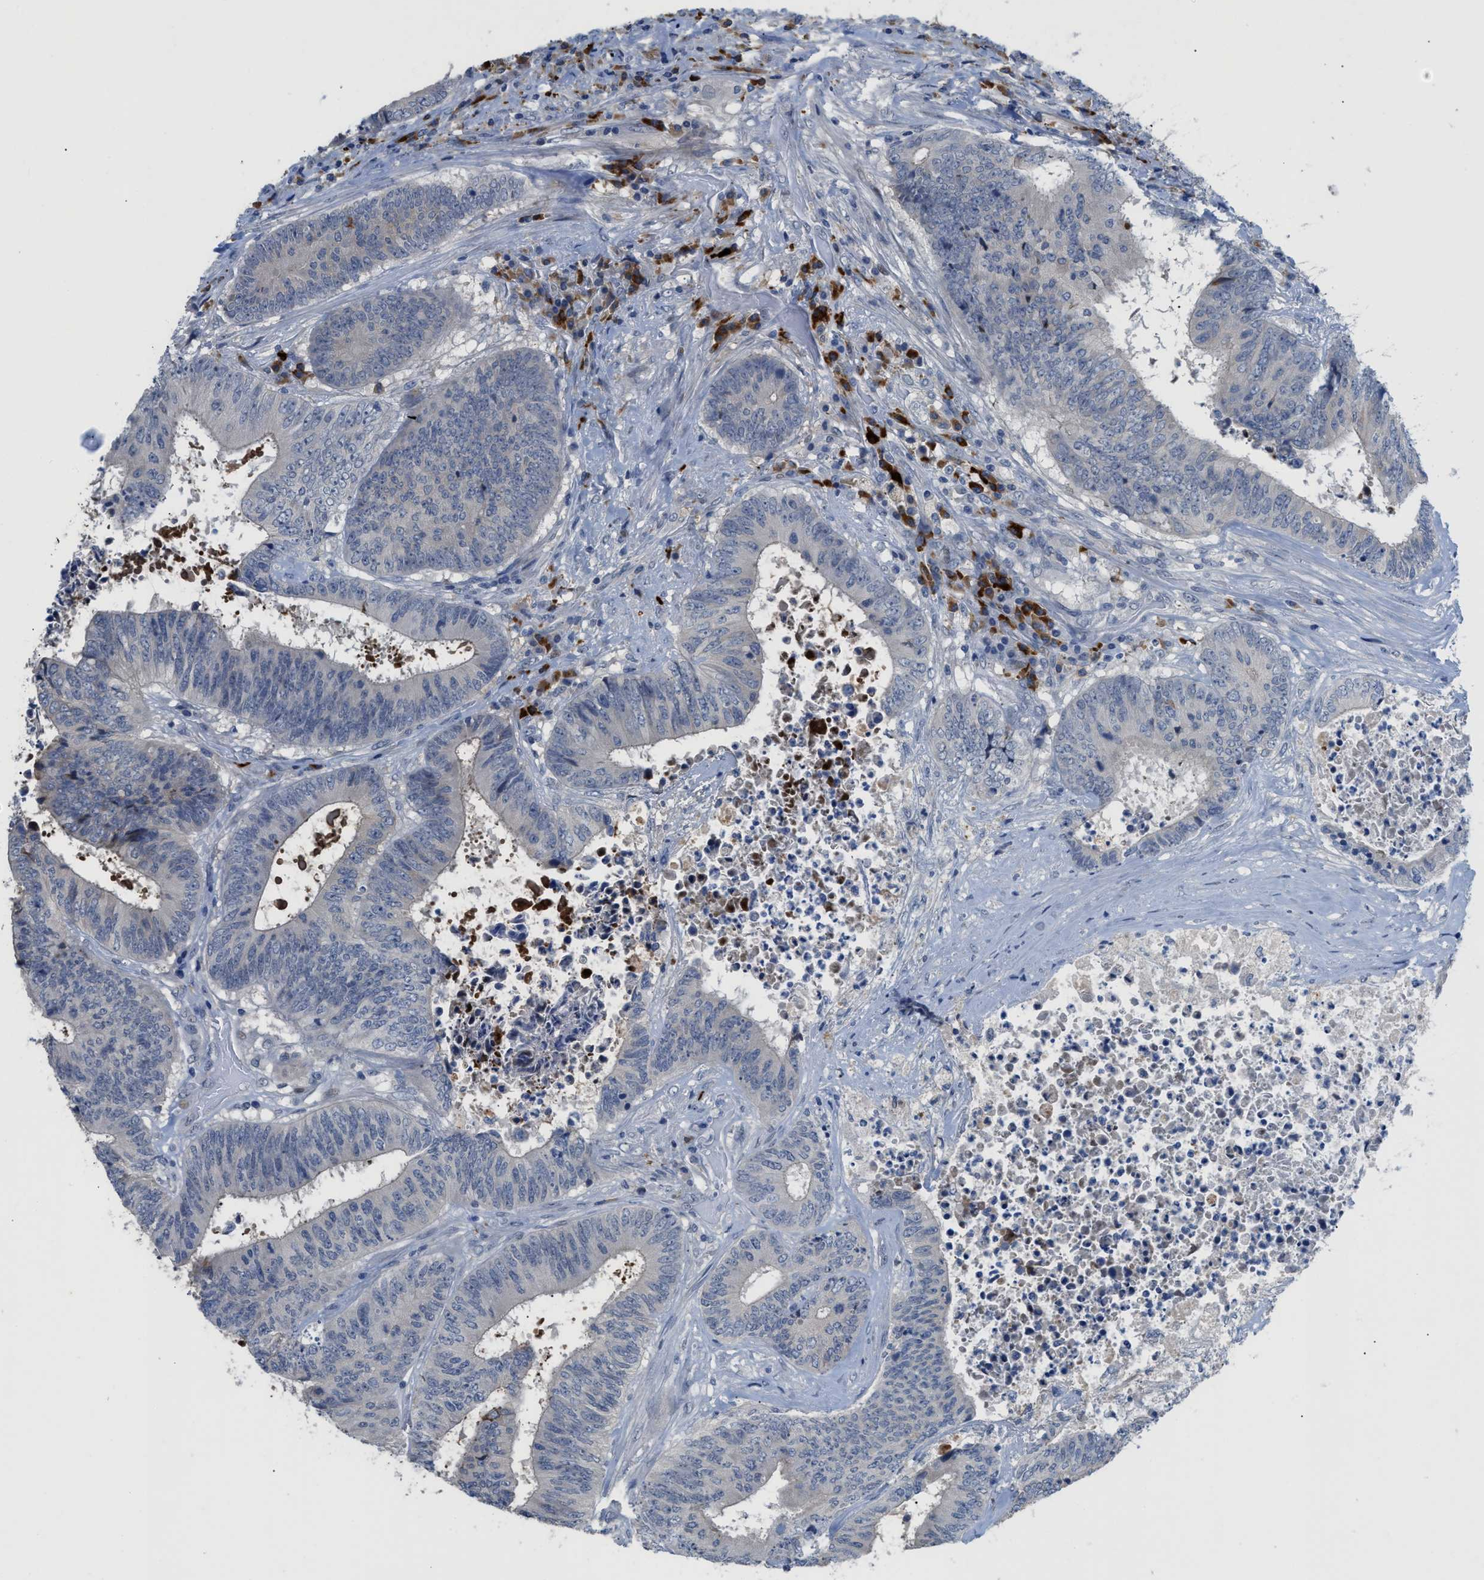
{"staining": {"intensity": "negative", "quantity": "none", "location": "none"}, "tissue": "colorectal cancer", "cell_type": "Tumor cells", "image_type": "cancer", "snomed": [{"axis": "morphology", "description": "Adenocarcinoma, NOS"}, {"axis": "topography", "description": "Rectum"}], "caption": "The immunohistochemistry image has no significant expression in tumor cells of colorectal cancer tissue.", "gene": "OR9K2", "patient": {"sex": "male", "age": 72}}